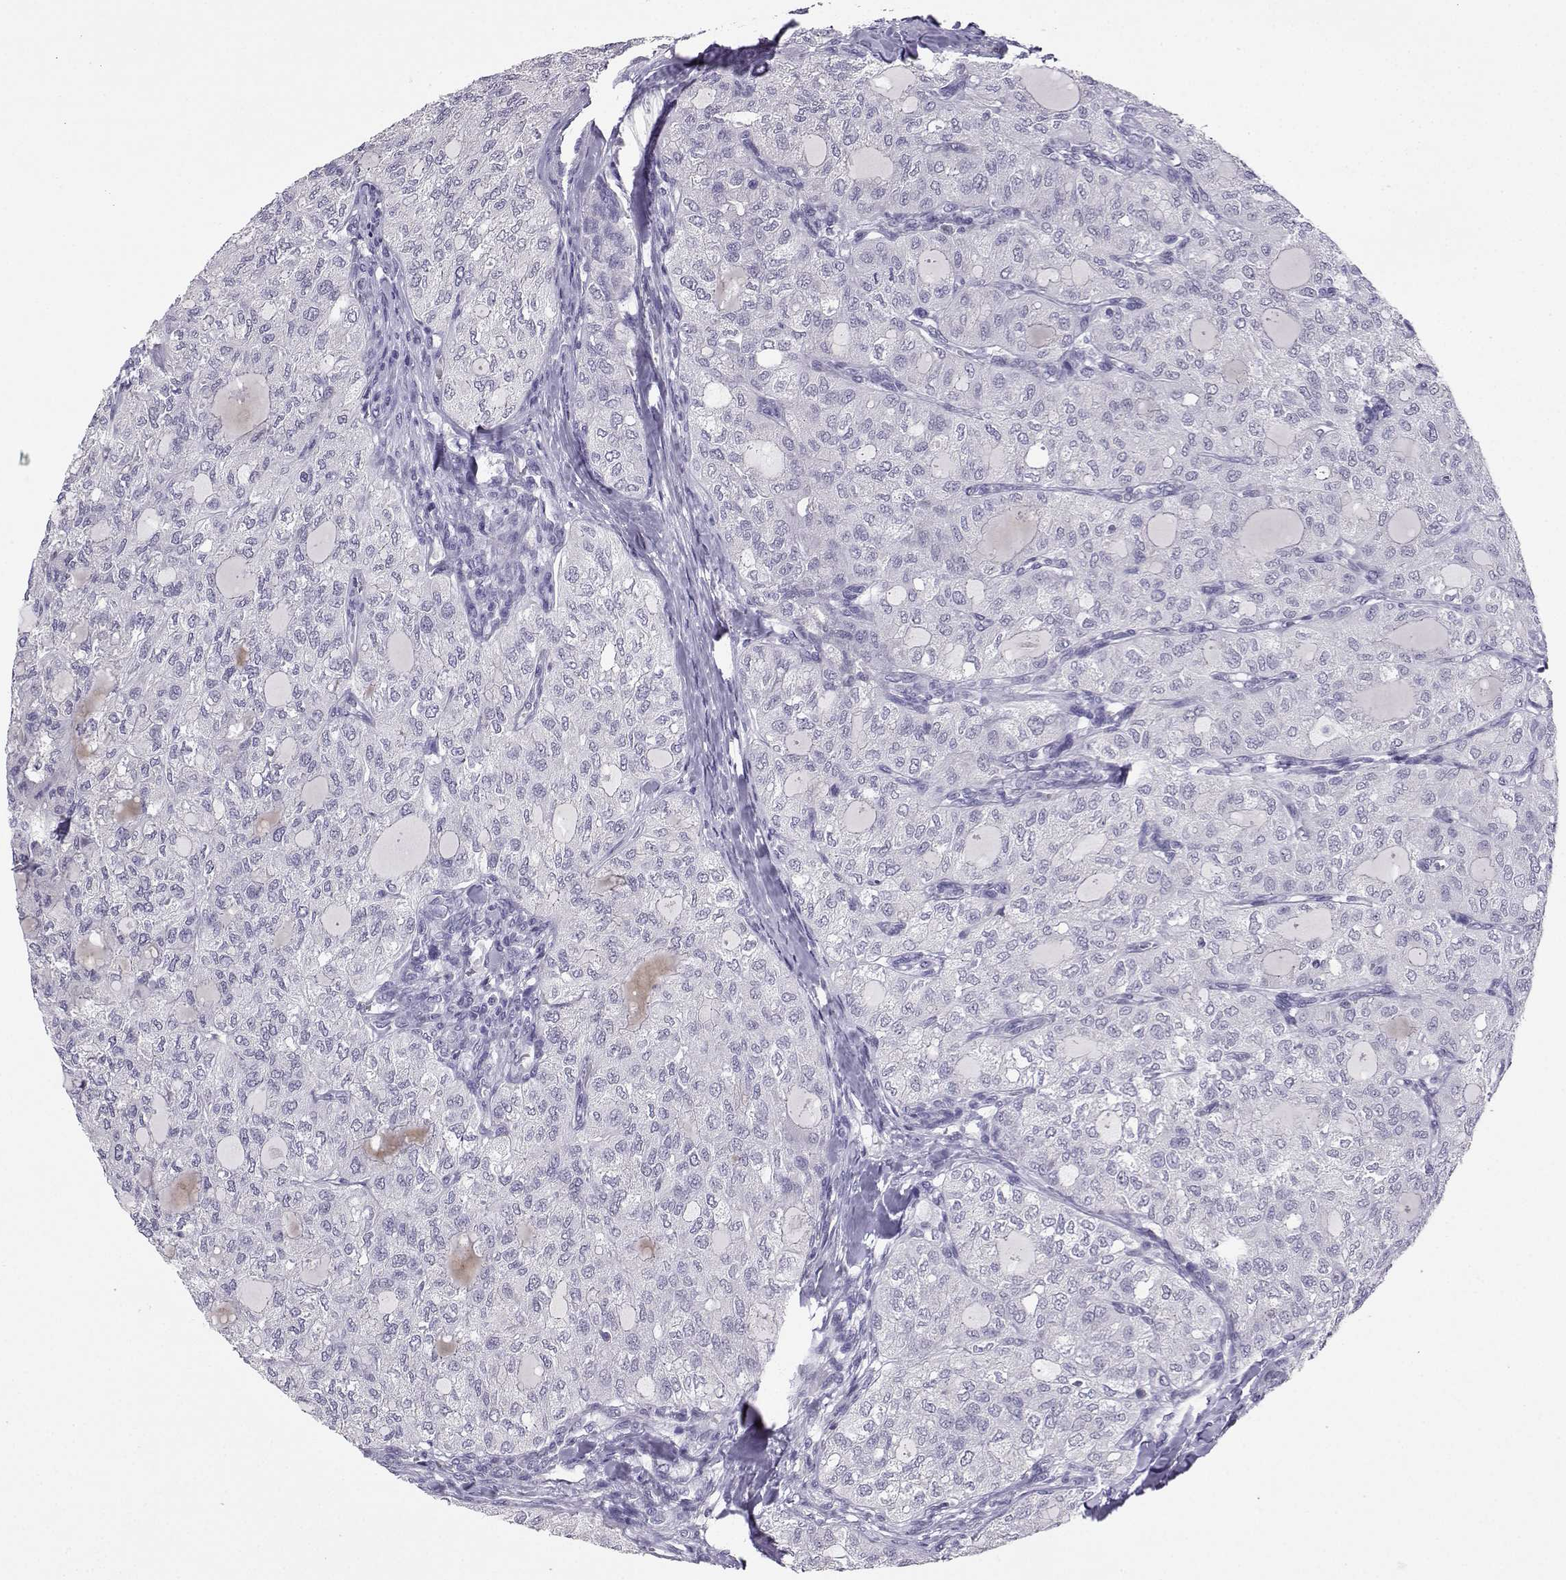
{"staining": {"intensity": "negative", "quantity": "none", "location": "none"}, "tissue": "thyroid cancer", "cell_type": "Tumor cells", "image_type": "cancer", "snomed": [{"axis": "morphology", "description": "Follicular adenoma carcinoma, NOS"}, {"axis": "topography", "description": "Thyroid gland"}], "caption": "Tumor cells show no significant protein positivity in follicular adenoma carcinoma (thyroid). (Stains: DAB IHC with hematoxylin counter stain, Microscopy: brightfield microscopy at high magnification).", "gene": "TBR1", "patient": {"sex": "male", "age": 75}}